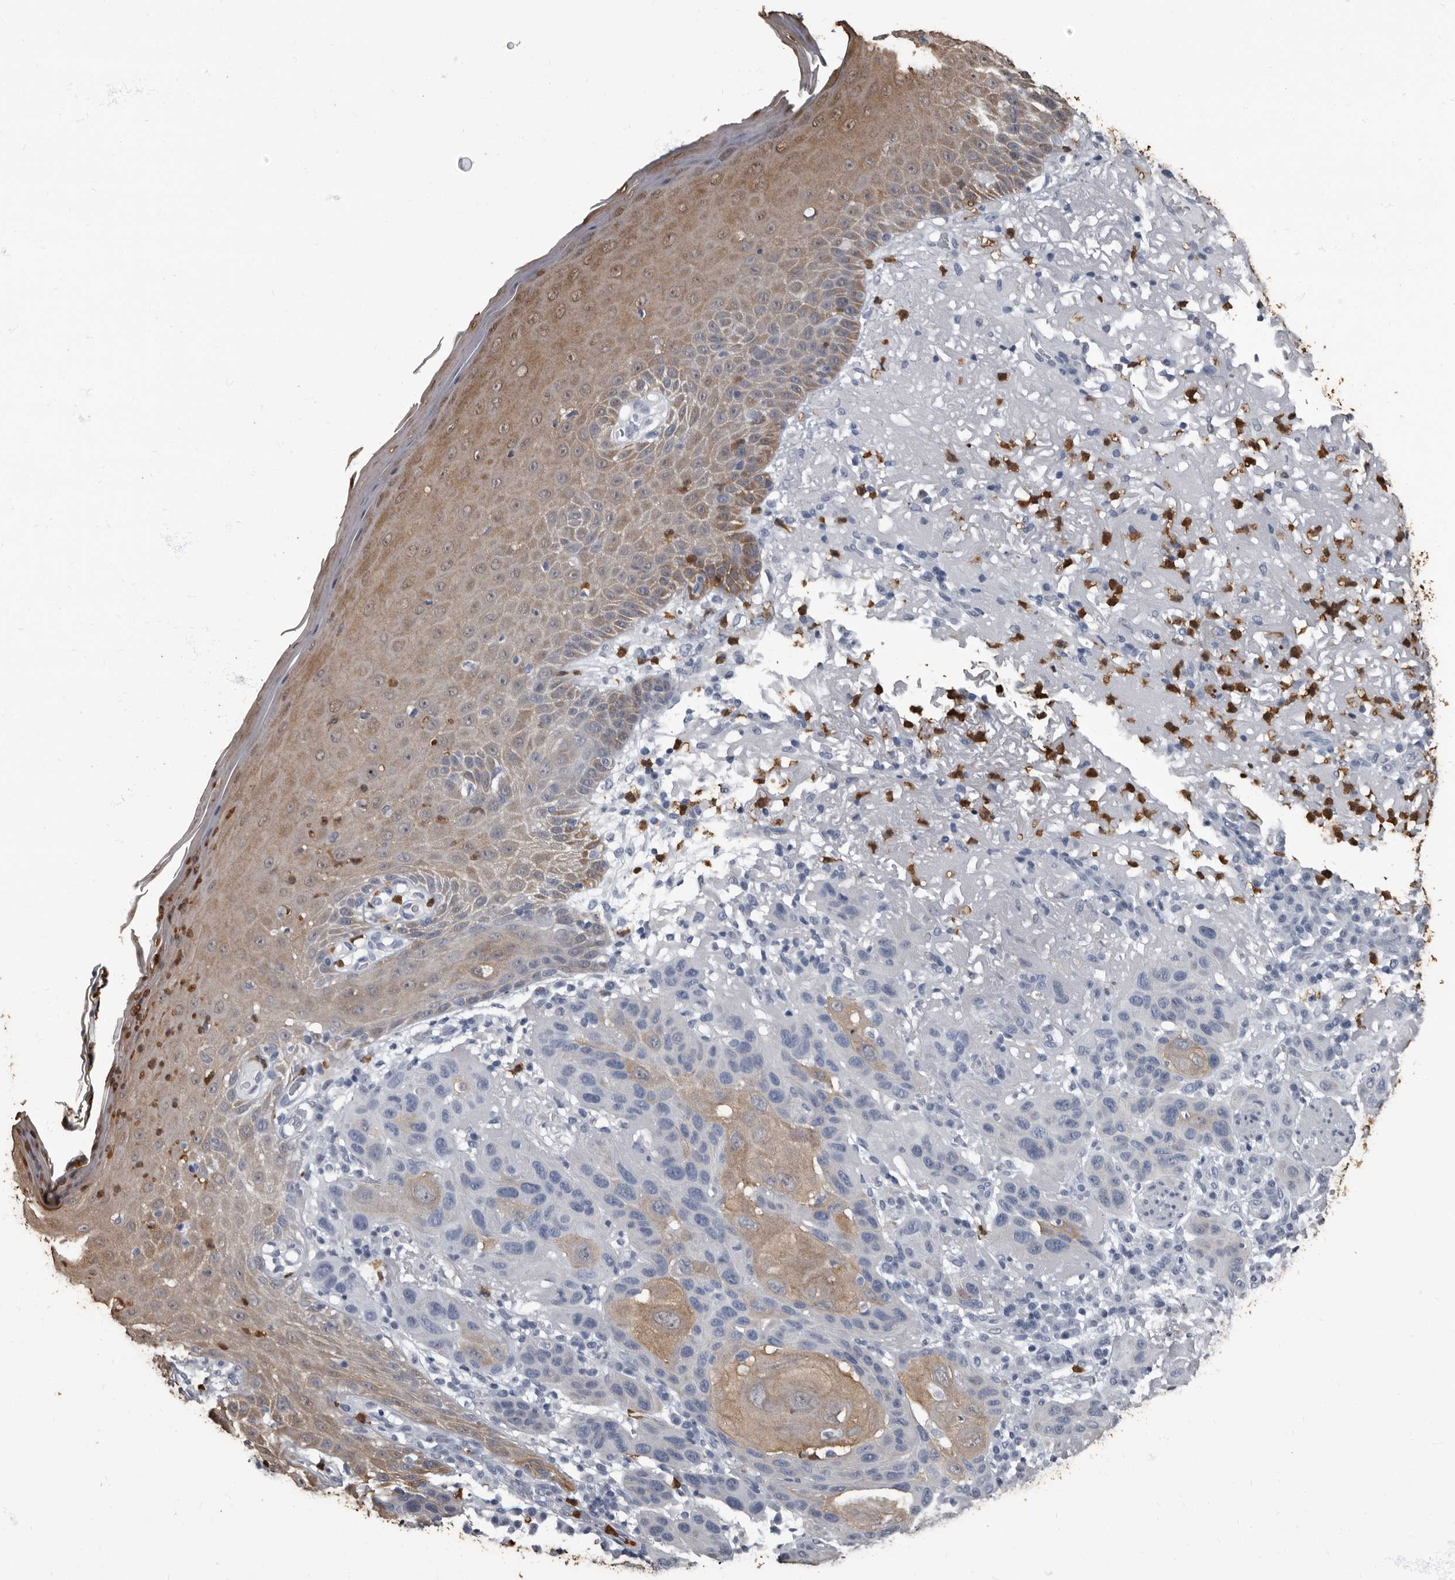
{"staining": {"intensity": "moderate", "quantity": "<25%", "location": "cytoplasmic/membranous"}, "tissue": "skin cancer", "cell_type": "Tumor cells", "image_type": "cancer", "snomed": [{"axis": "morphology", "description": "Normal tissue, NOS"}, {"axis": "morphology", "description": "Squamous cell carcinoma, NOS"}, {"axis": "topography", "description": "Skin"}], "caption": "Protein staining of skin cancer (squamous cell carcinoma) tissue demonstrates moderate cytoplasmic/membranous expression in approximately <25% of tumor cells. (DAB IHC with brightfield microscopy, high magnification).", "gene": "TPD52L1", "patient": {"sex": "female", "age": 96}}